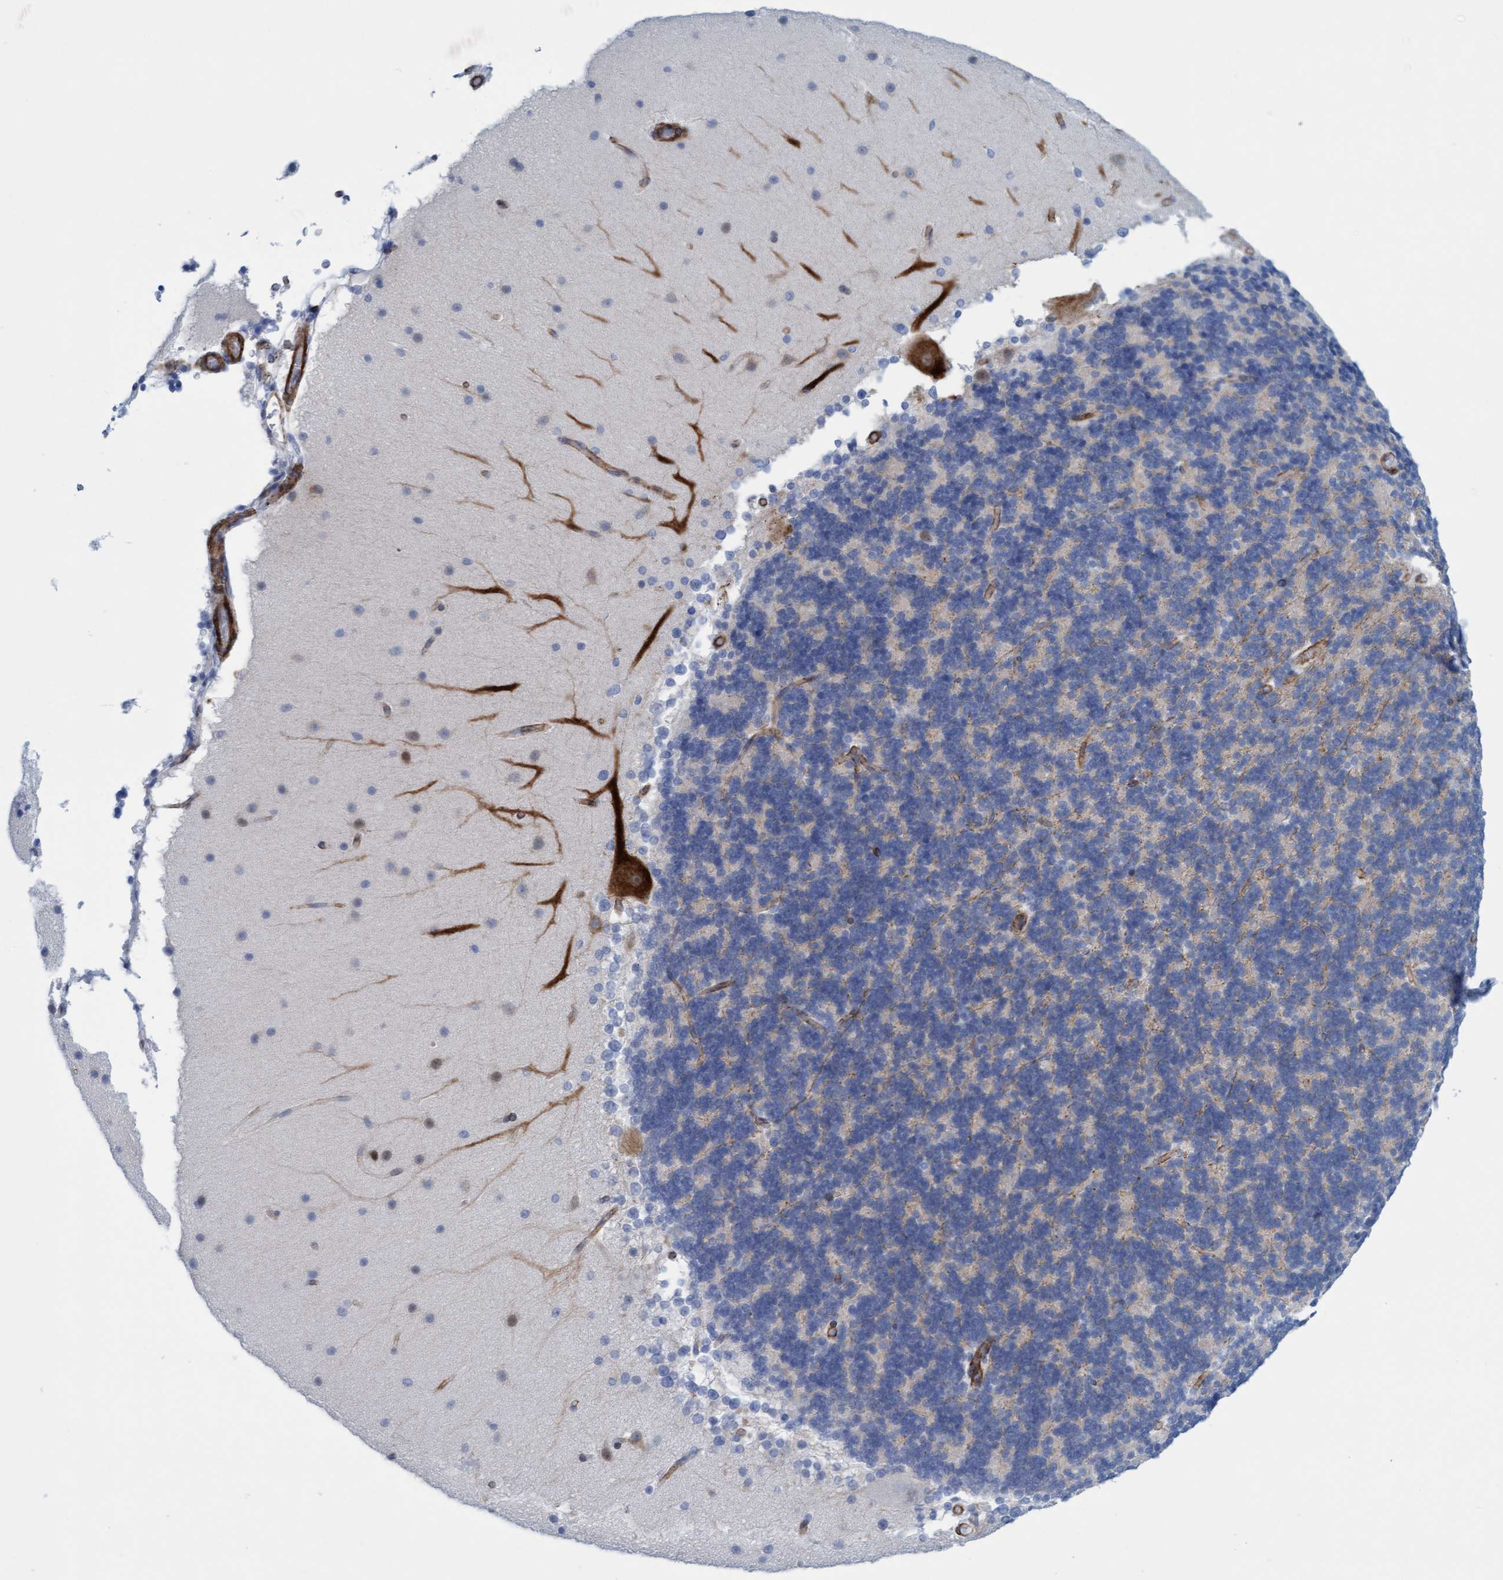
{"staining": {"intensity": "negative", "quantity": "none", "location": "none"}, "tissue": "cerebellum", "cell_type": "Cells in granular layer", "image_type": "normal", "snomed": [{"axis": "morphology", "description": "Normal tissue, NOS"}, {"axis": "topography", "description": "Cerebellum"}], "caption": "The image demonstrates no staining of cells in granular layer in unremarkable cerebellum. (DAB (3,3'-diaminobenzidine) IHC, high magnification).", "gene": "MTFR1", "patient": {"sex": "female", "age": 19}}